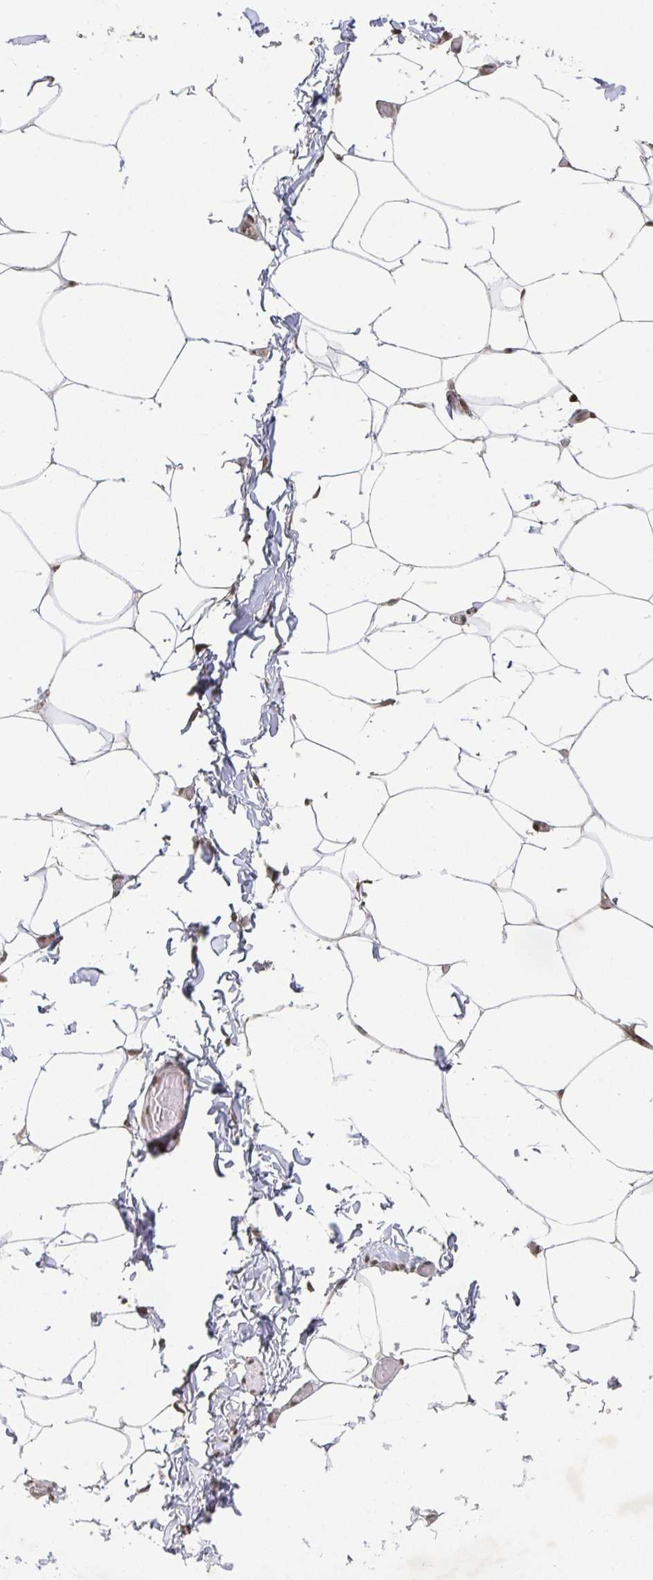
{"staining": {"intensity": "moderate", "quantity": "25%-75%", "location": "cytoplasmic/membranous"}, "tissue": "adipose tissue", "cell_type": "Adipocytes", "image_type": "normal", "snomed": [{"axis": "morphology", "description": "Normal tissue, NOS"}, {"axis": "topography", "description": "Soft tissue"}, {"axis": "topography", "description": "Adipose tissue"}, {"axis": "topography", "description": "Vascular tissue"}, {"axis": "topography", "description": "Peripheral nerve tissue"}], "caption": "This image exhibits immunohistochemistry (IHC) staining of benign adipose tissue, with medium moderate cytoplasmic/membranous expression in approximately 25%-75% of adipocytes.", "gene": "ZDHHC12", "patient": {"sex": "male", "age": 29}}